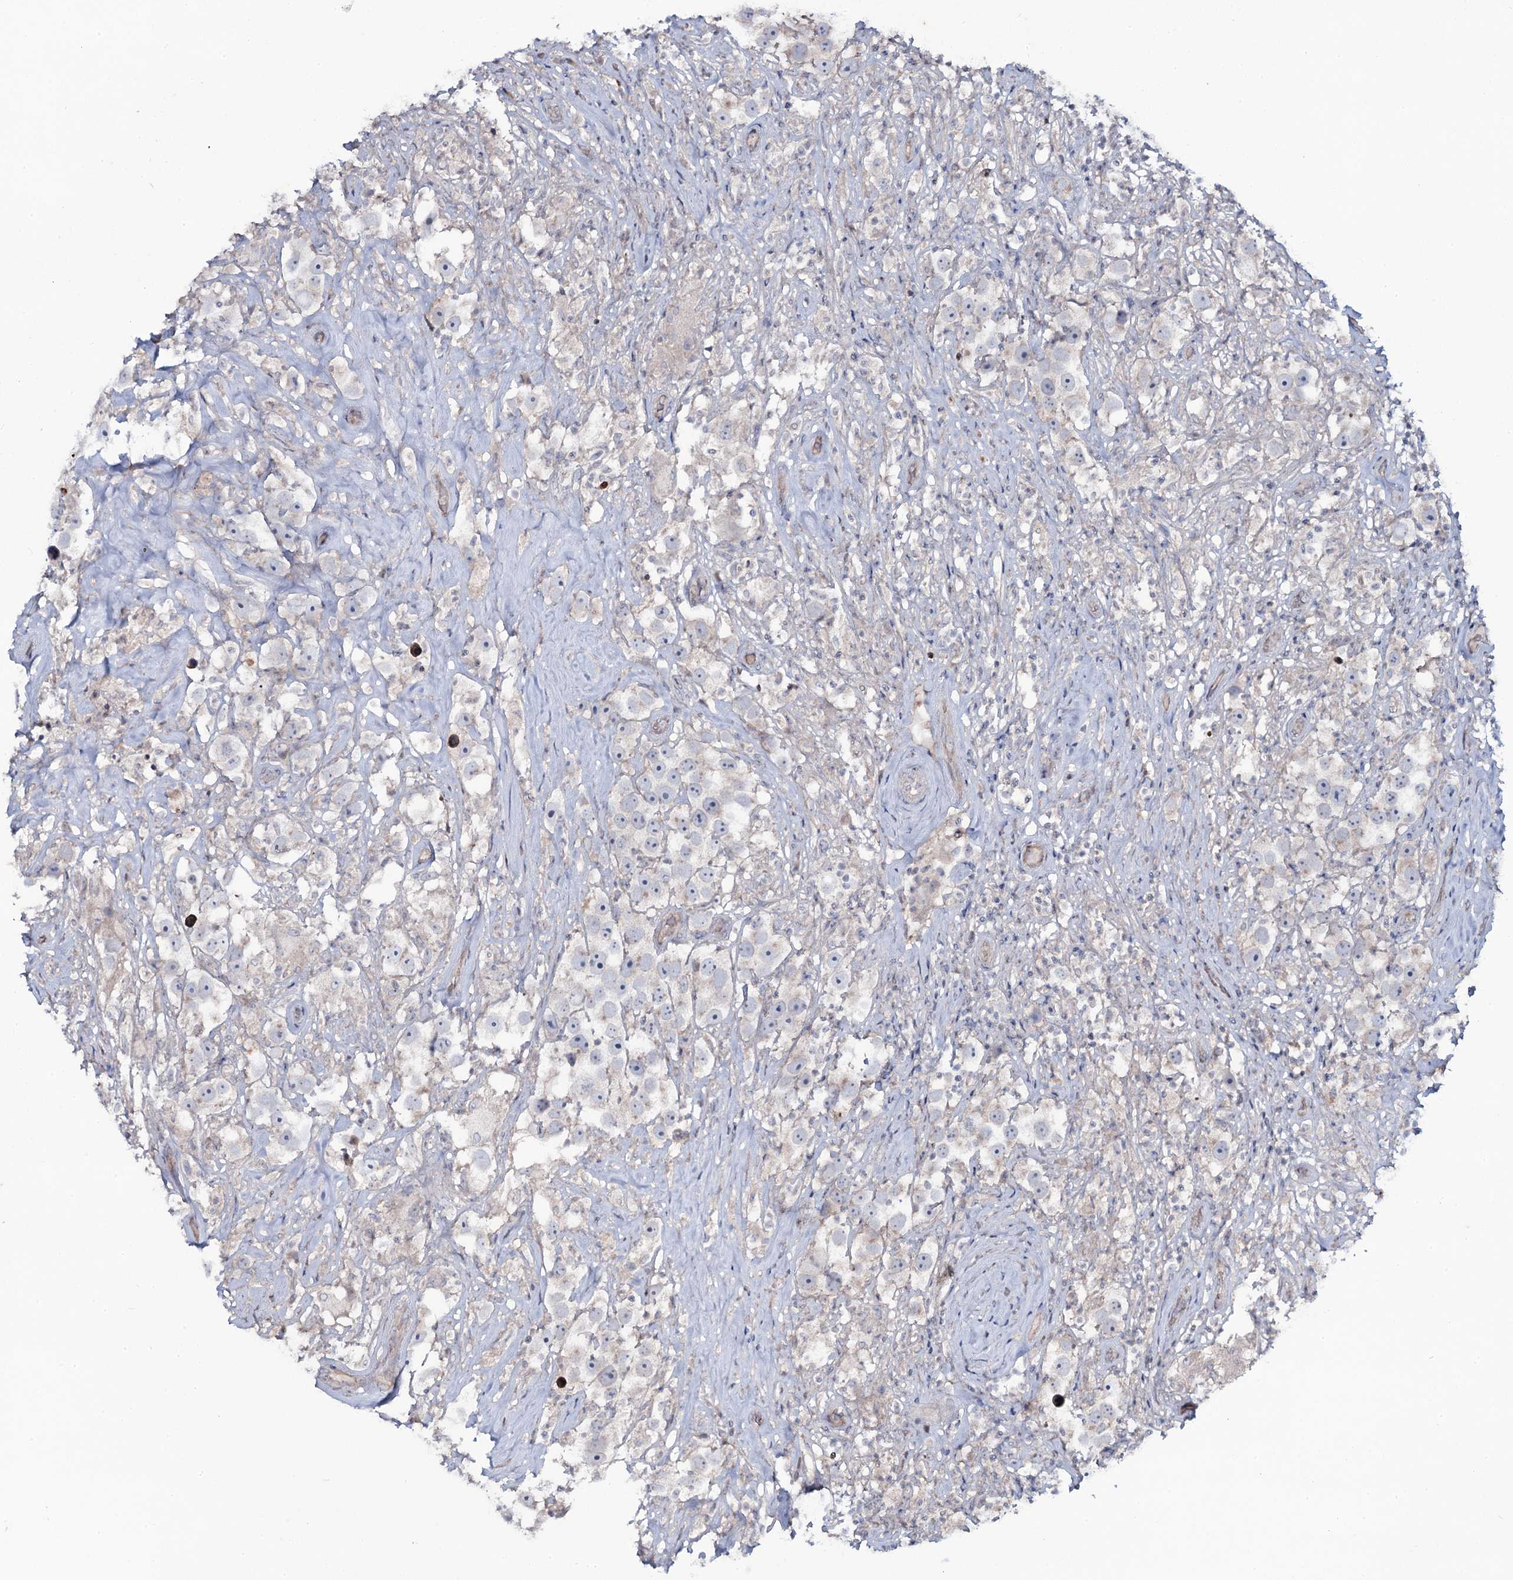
{"staining": {"intensity": "negative", "quantity": "none", "location": "none"}, "tissue": "testis cancer", "cell_type": "Tumor cells", "image_type": "cancer", "snomed": [{"axis": "morphology", "description": "Seminoma, NOS"}, {"axis": "topography", "description": "Testis"}], "caption": "This is an immunohistochemistry micrograph of human testis cancer (seminoma). There is no staining in tumor cells.", "gene": "SNAP23", "patient": {"sex": "male", "age": 49}}